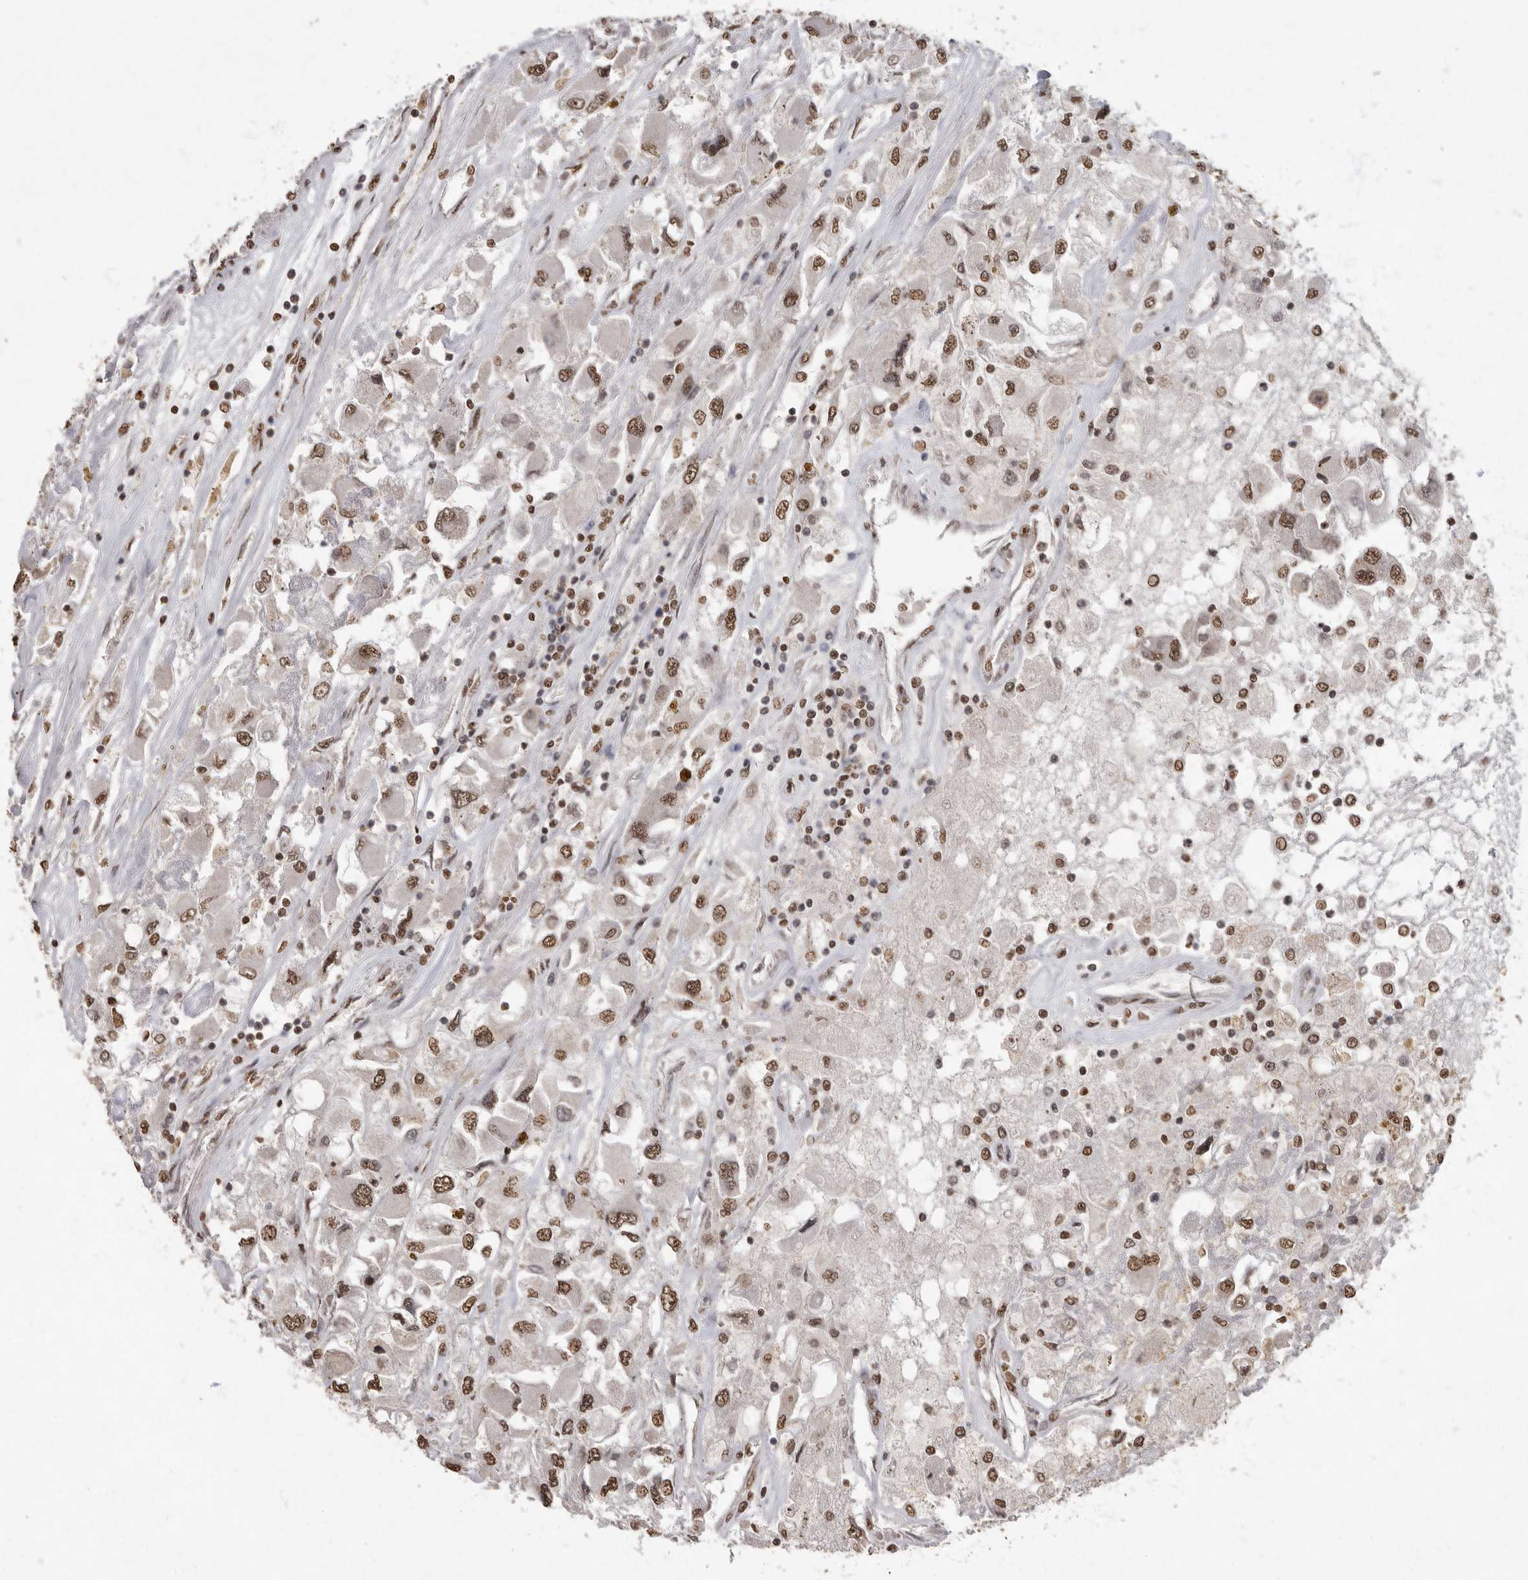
{"staining": {"intensity": "moderate", "quantity": ">75%", "location": "nuclear"}, "tissue": "renal cancer", "cell_type": "Tumor cells", "image_type": "cancer", "snomed": [{"axis": "morphology", "description": "Adenocarcinoma, NOS"}, {"axis": "topography", "description": "Kidney"}], "caption": "Immunohistochemical staining of adenocarcinoma (renal) shows medium levels of moderate nuclear protein positivity in about >75% of tumor cells. (Brightfield microscopy of DAB IHC at high magnification).", "gene": "NBL1", "patient": {"sex": "female", "age": 52}}